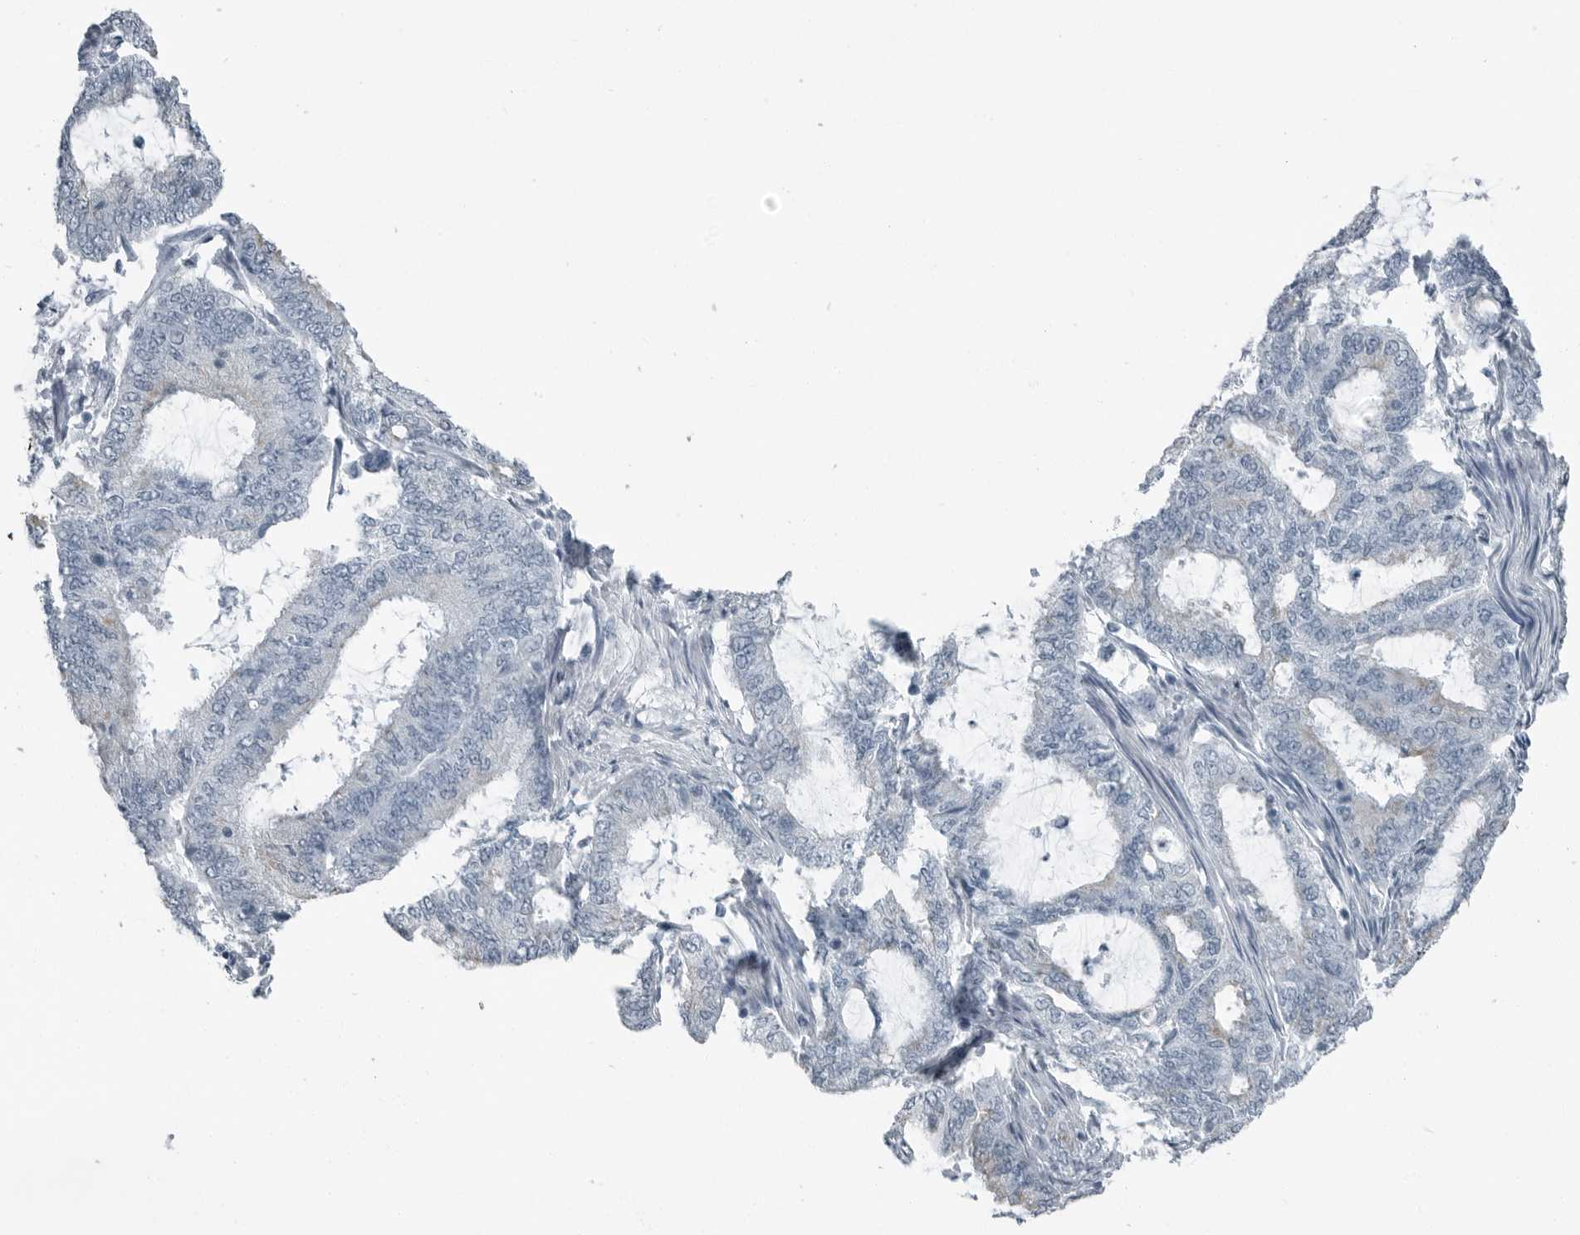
{"staining": {"intensity": "negative", "quantity": "none", "location": "none"}, "tissue": "endometrial cancer", "cell_type": "Tumor cells", "image_type": "cancer", "snomed": [{"axis": "morphology", "description": "Adenocarcinoma, NOS"}, {"axis": "topography", "description": "Endometrium"}], "caption": "This is a photomicrograph of immunohistochemistry staining of endometrial cancer, which shows no staining in tumor cells.", "gene": "FABP6", "patient": {"sex": "female", "age": 49}}